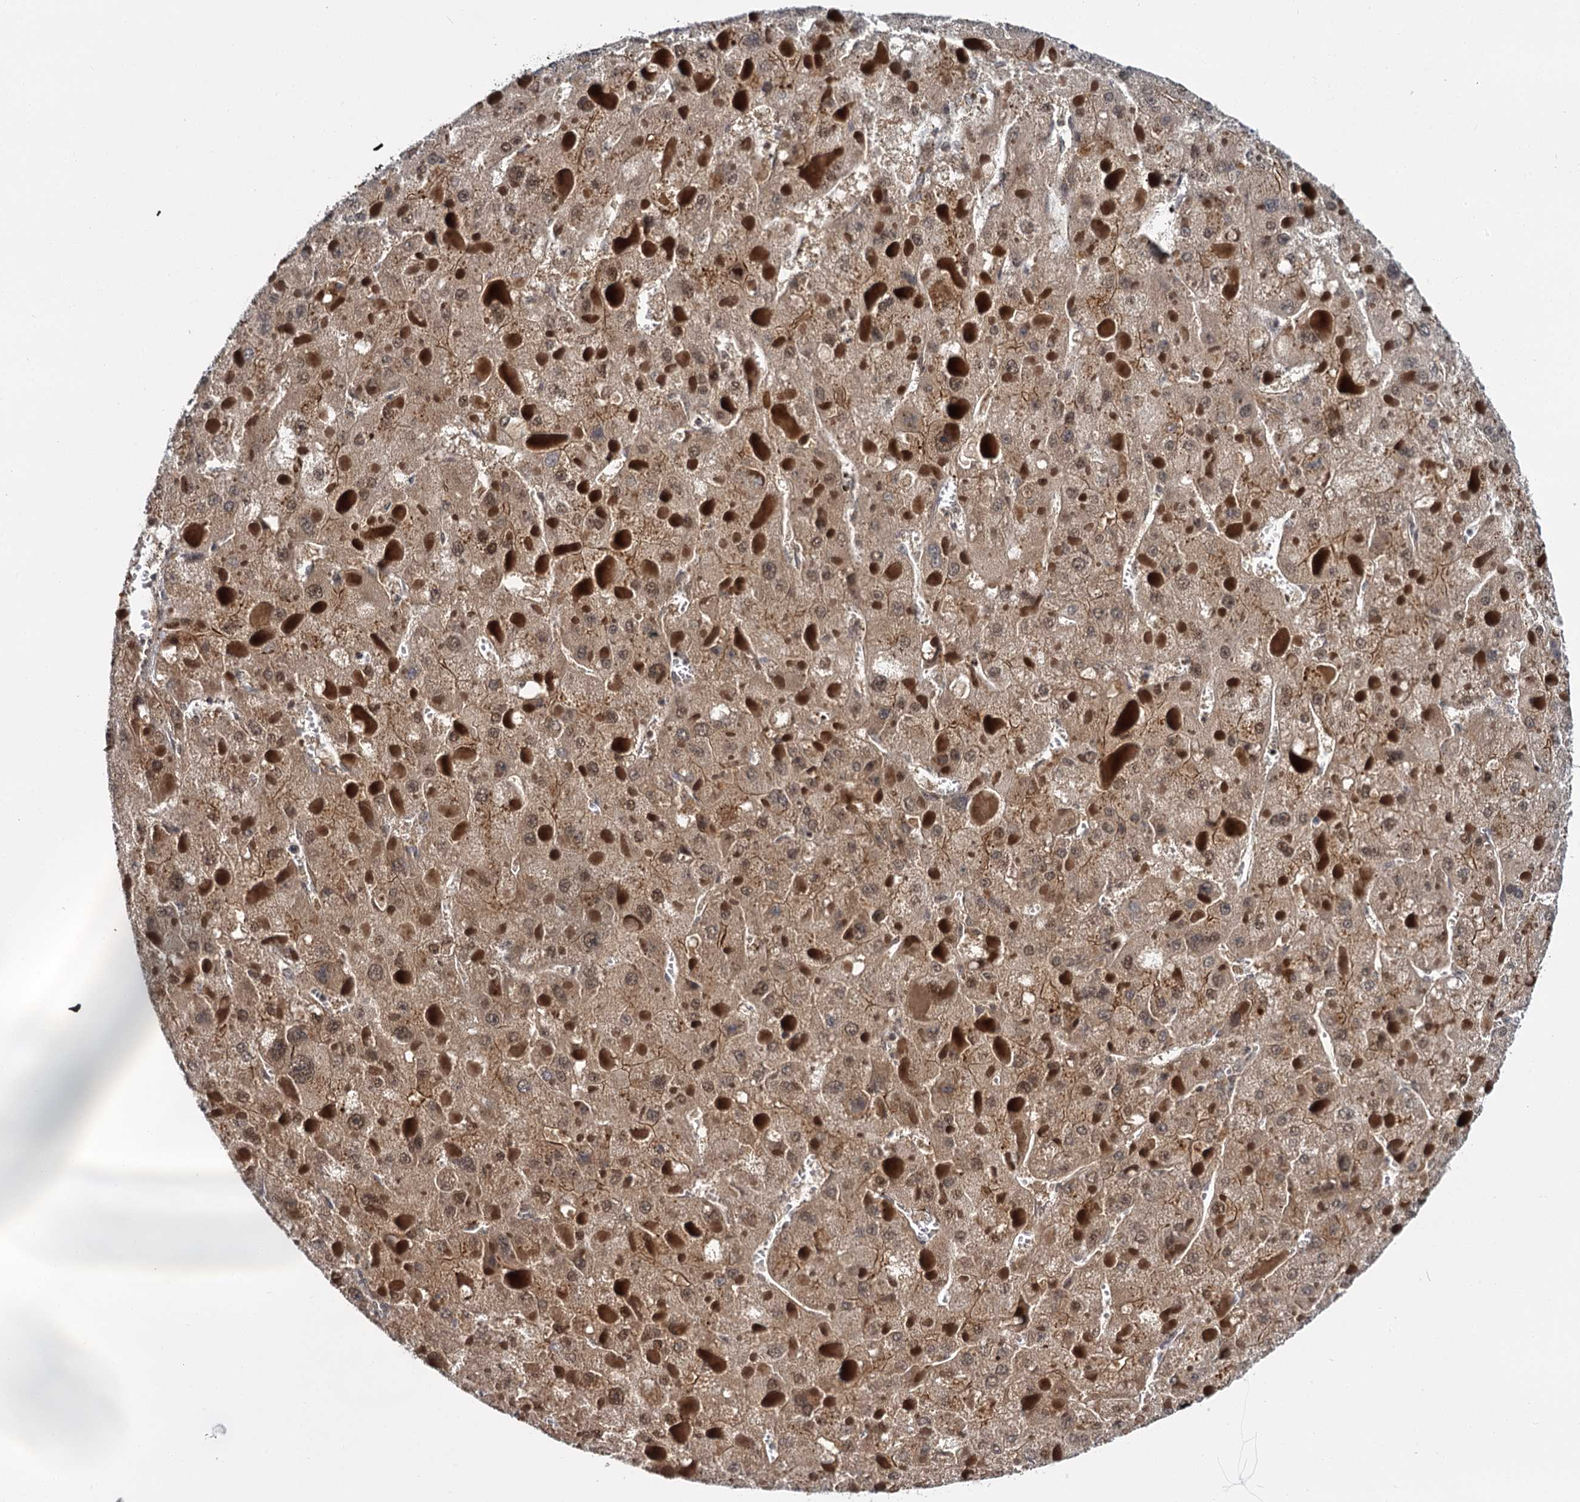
{"staining": {"intensity": "moderate", "quantity": ">75%", "location": "cytoplasmic/membranous"}, "tissue": "liver cancer", "cell_type": "Tumor cells", "image_type": "cancer", "snomed": [{"axis": "morphology", "description": "Carcinoma, Hepatocellular, NOS"}, {"axis": "topography", "description": "Liver"}], "caption": "IHC image of human liver cancer (hepatocellular carcinoma) stained for a protein (brown), which exhibits medium levels of moderate cytoplasmic/membranous staining in approximately >75% of tumor cells.", "gene": "MBD6", "patient": {"sex": "female", "age": 73}}